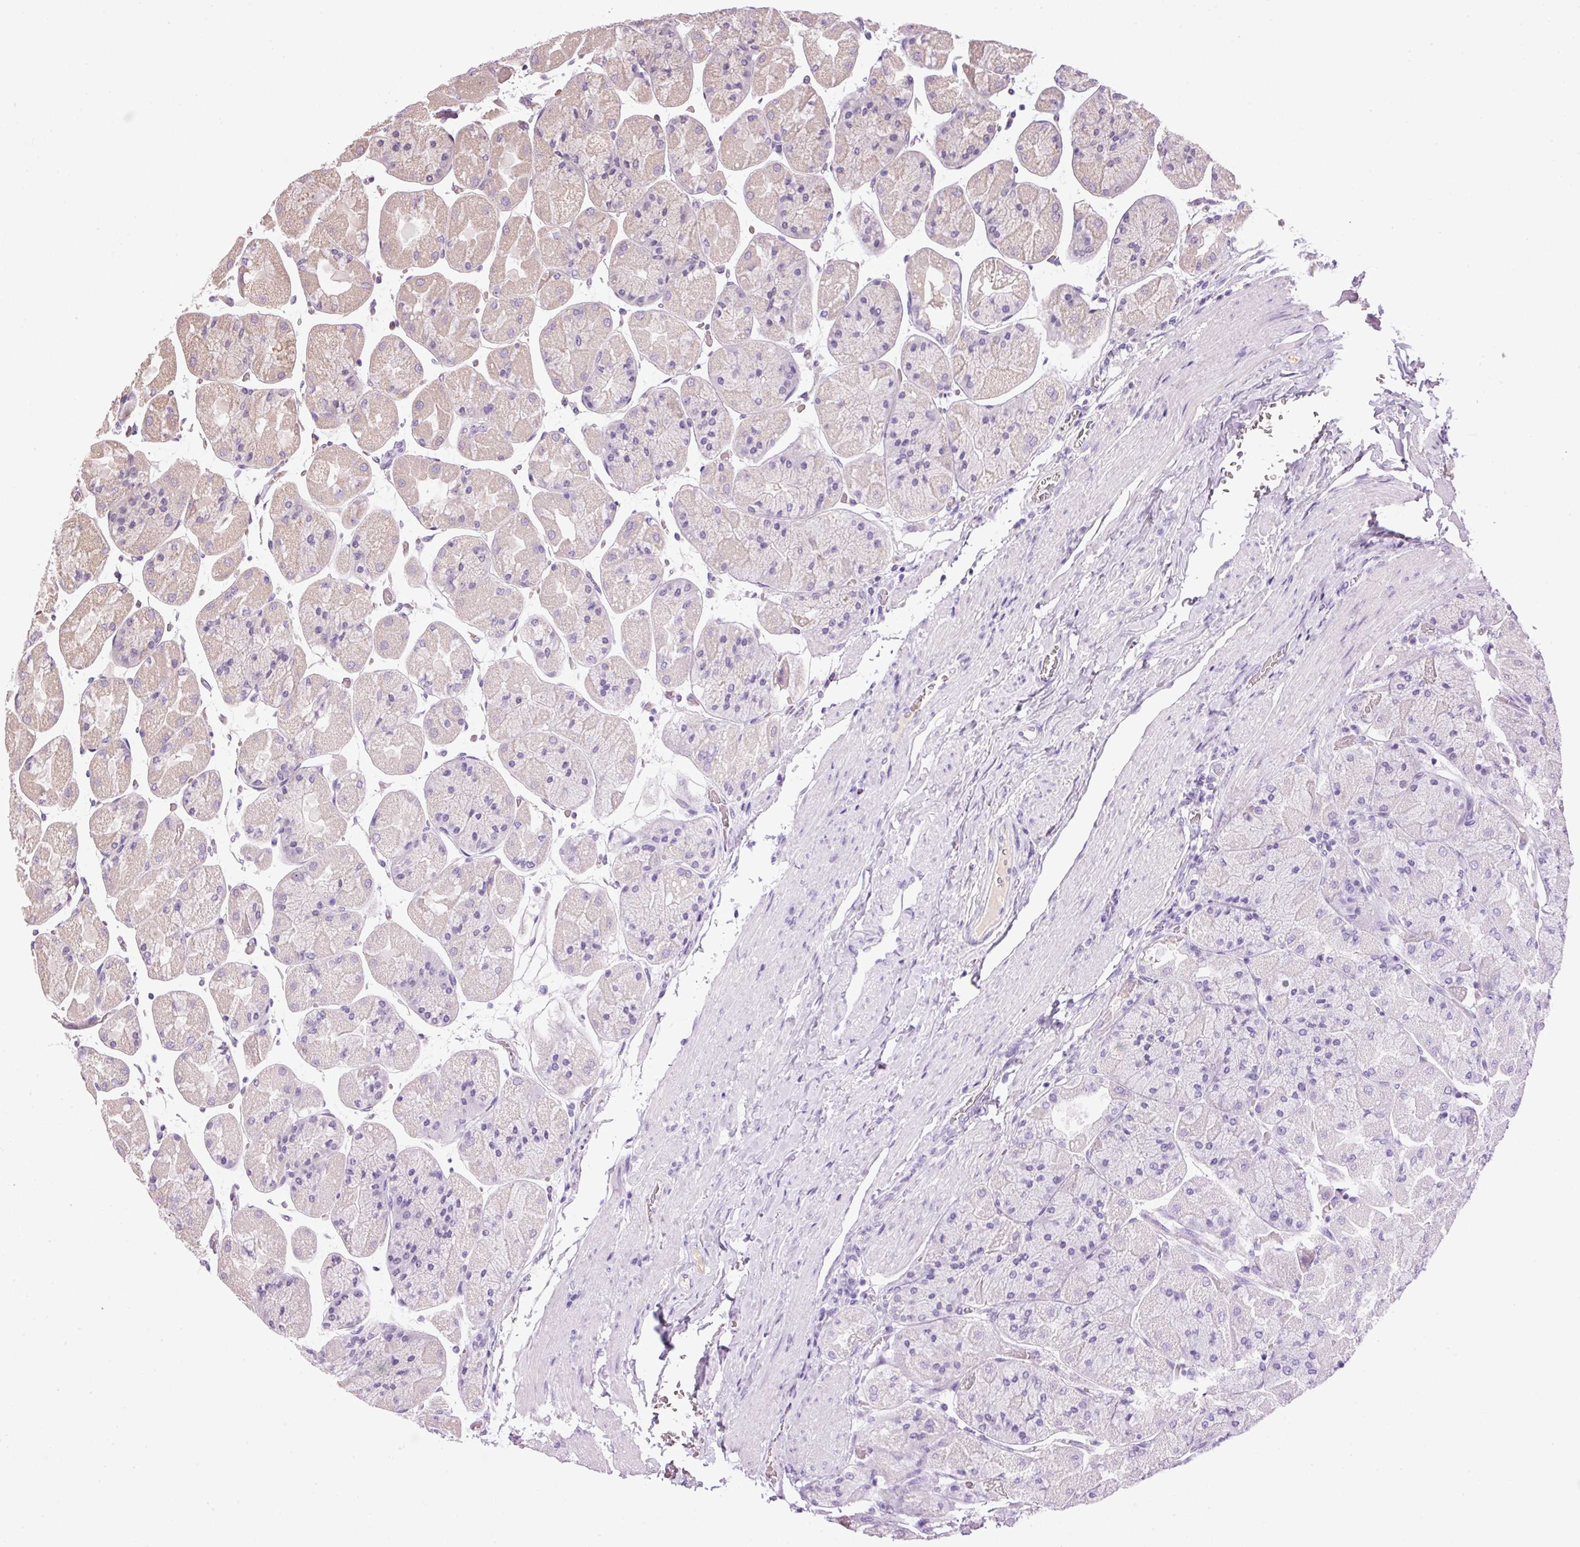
{"staining": {"intensity": "weak", "quantity": "<25%", "location": "cytoplasmic/membranous"}, "tissue": "stomach", "cell_type": "Glandular cells", "image_type": "normal", "snomed": [{"axis": "morphology", "description": "Normal tissue, NOS"}, {"axis": "topography", "description": "Stomach"}], "caption": "This image is of unremarkable stomach stained with immunohistochemistry to label a protein in brown with the nuclei are counter-stained blue. There is no expression in glandular cells. The staining is performed using DAB (3,3'-diaminobenzidine) brown chromogen with nuclei counter-stained in using hematoxylin.", "gene": "CMTM8", "patient": {"sex": "female", "age": 61}}